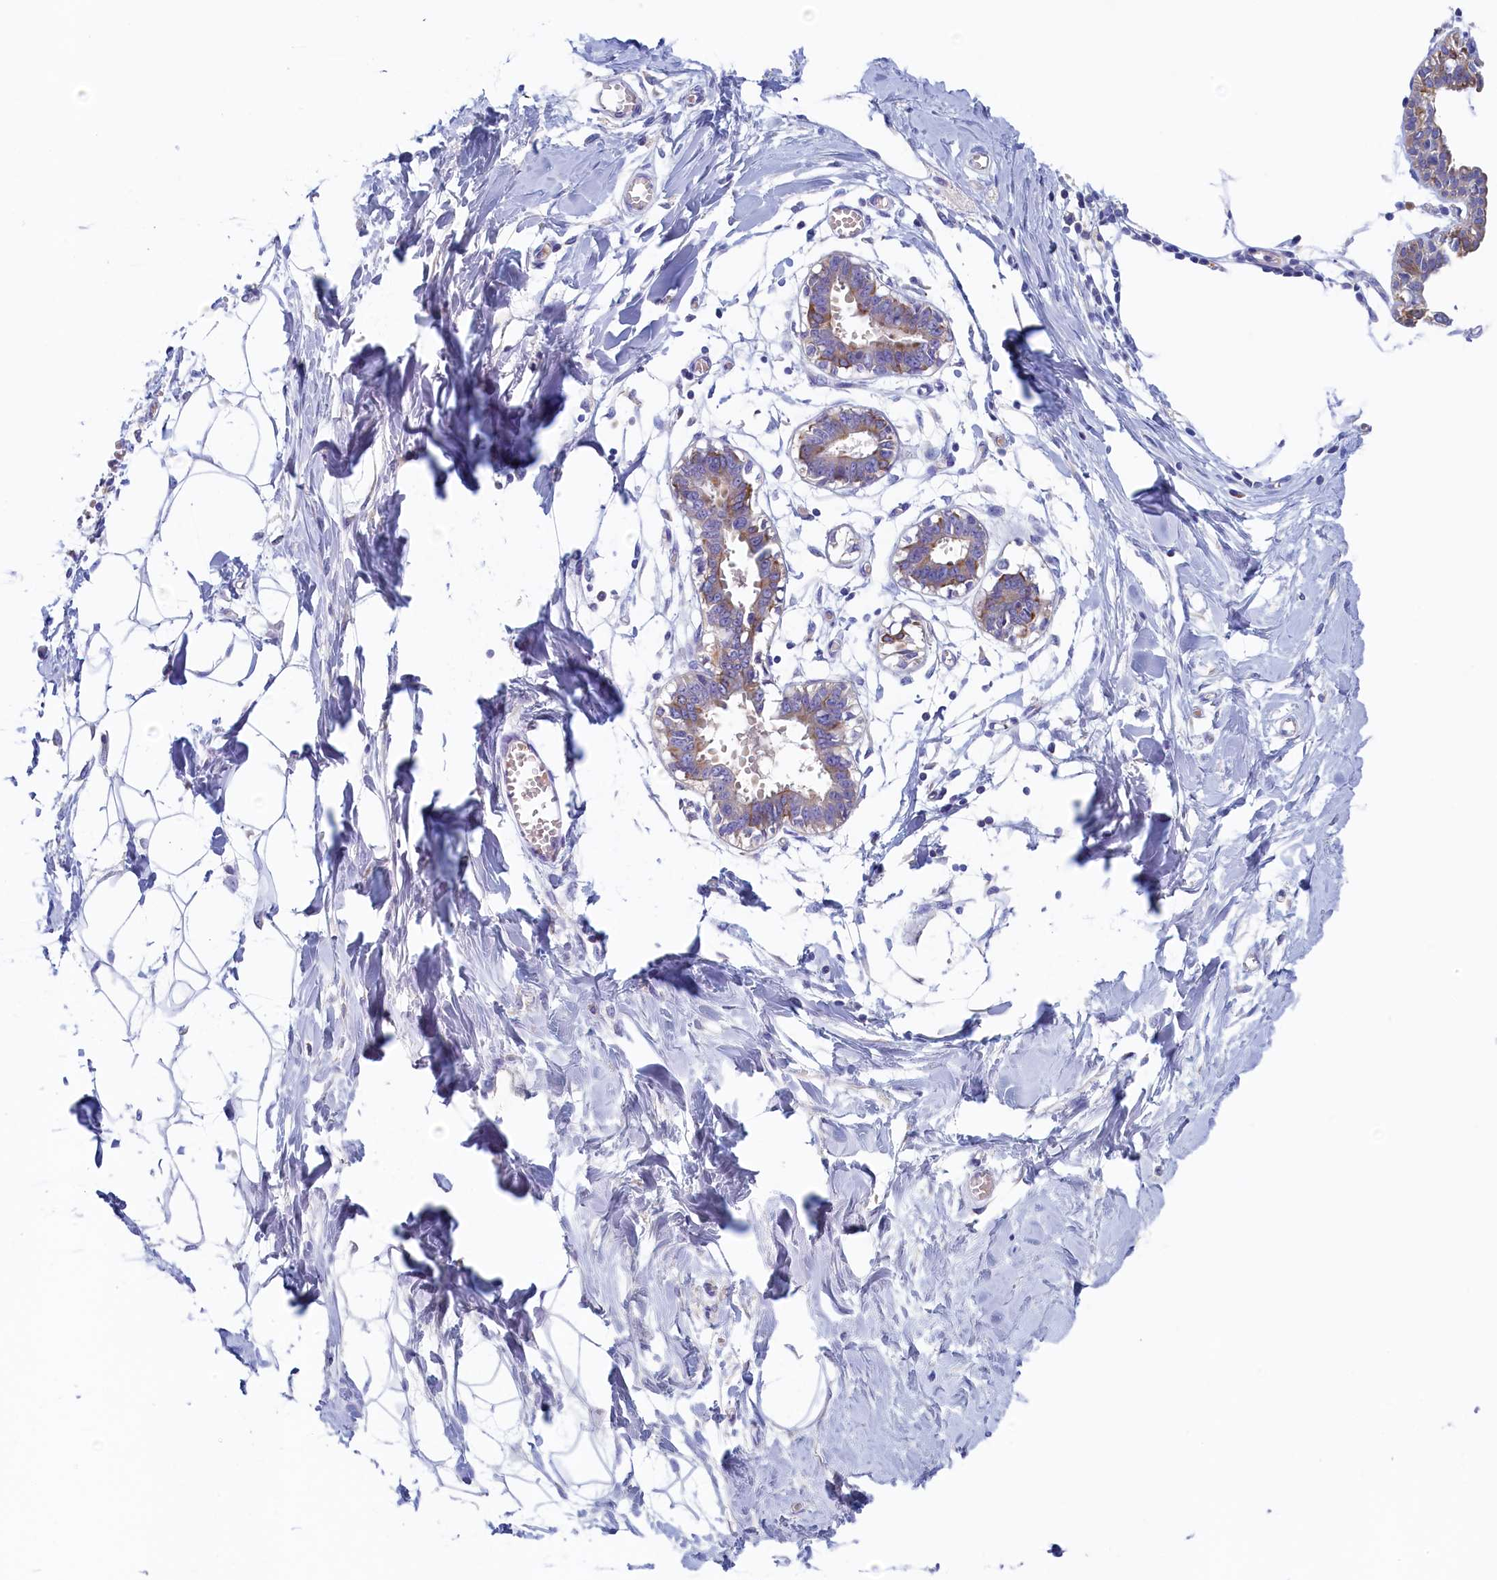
{"staining": {"intensity": "negative", "quantity": "none", "location": "none"}, "tissue": "breast", "cell_type": "Adipocytes", "image_type": "normal", "snomed": [{"axis": "morphology", "description": "Normal tissue, NOS"}, {"axis": "topography", "description": "Breast"}], "caption": "This photomicrograph is of unremarkable breast stained with immunohistochemistry (IHC) to label a protein in brown with the nuclei are counter-stained blue. There is no positivity in adipocytes.", "gene": "GUCA1C", "patient": {"sex": "female", "age": 27}}